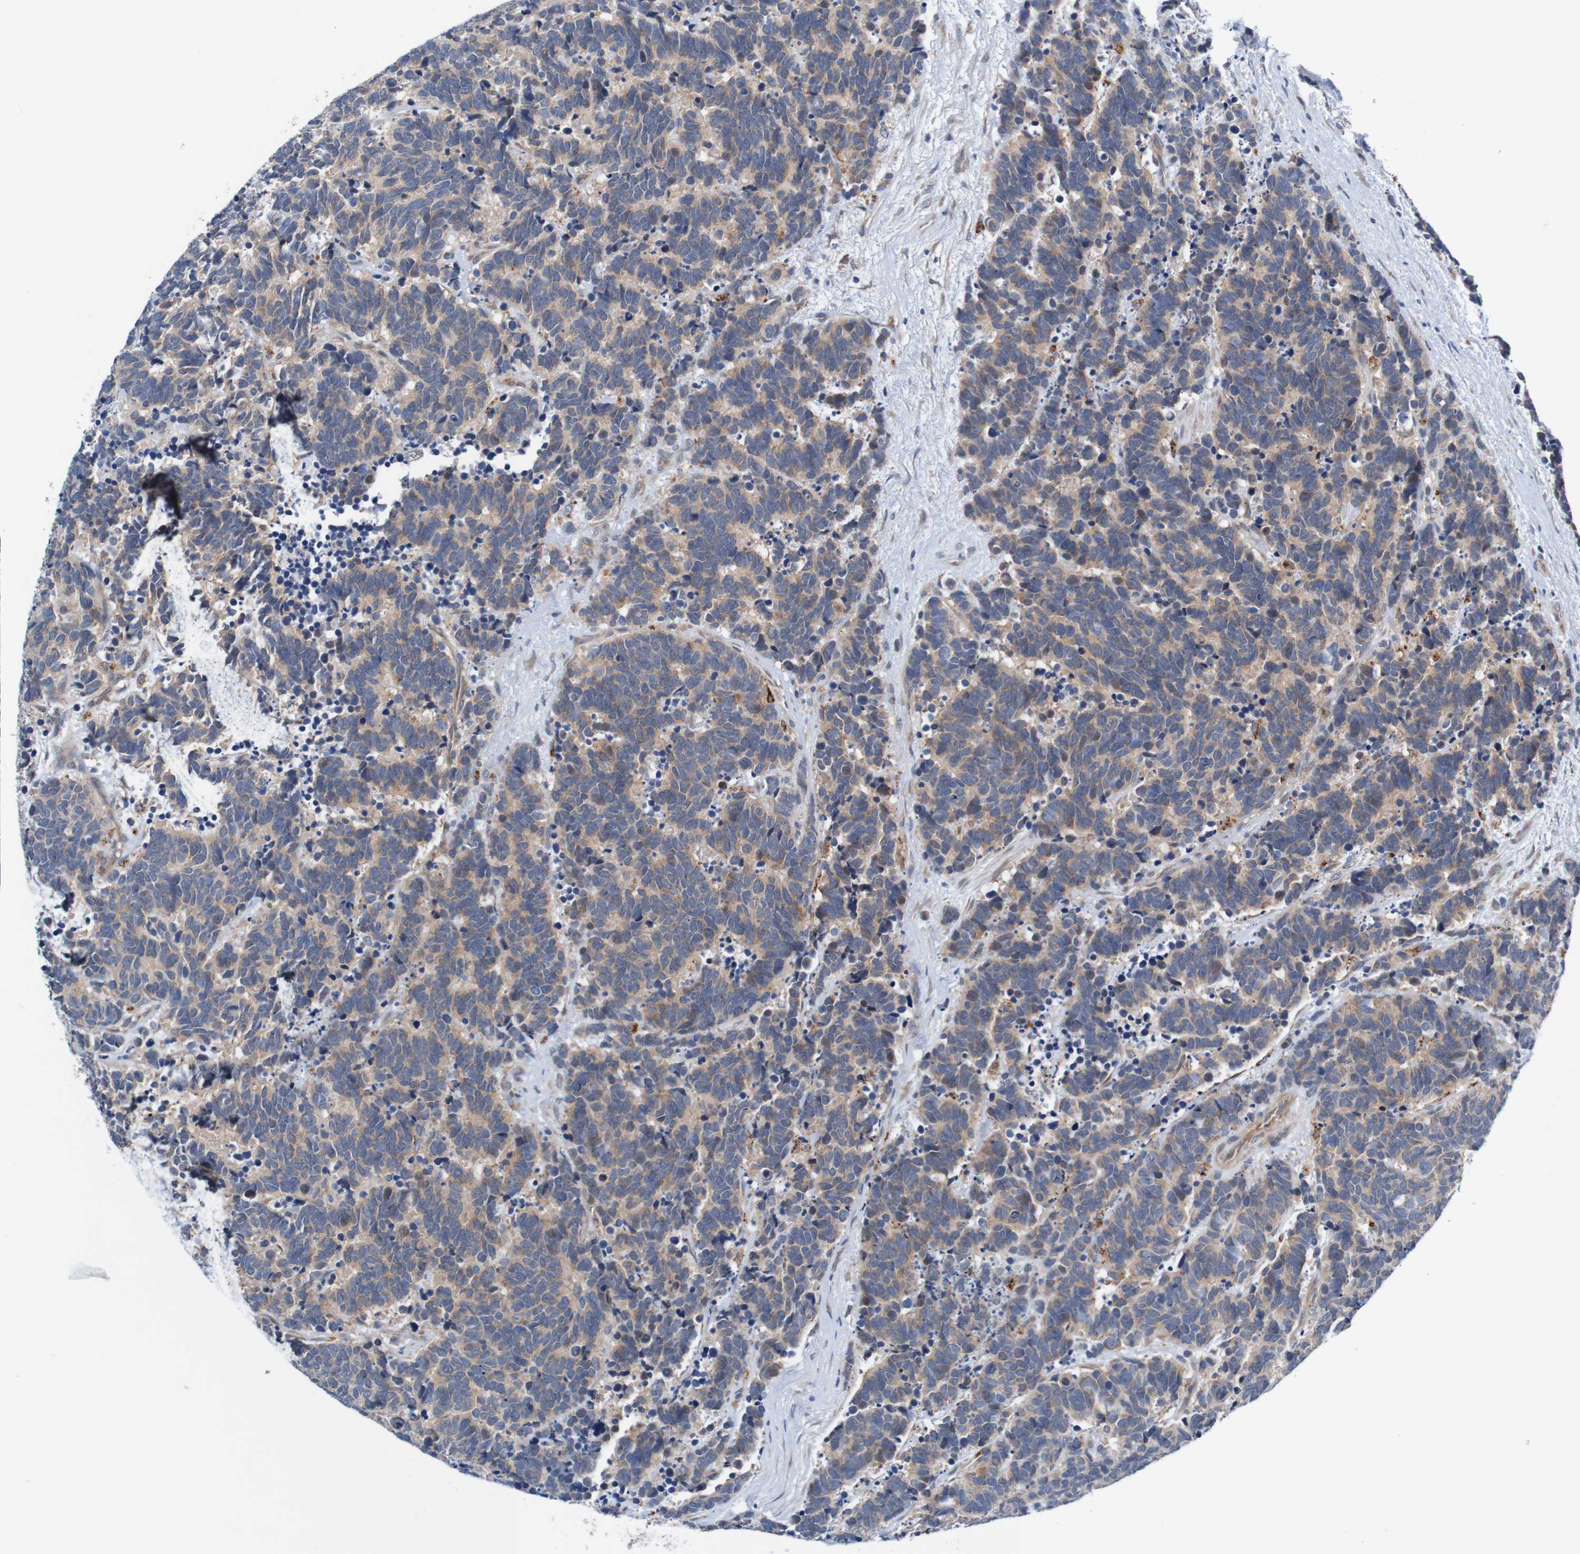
{"staining": {"intensity": "weak", "quantity": ">75%", "location": "cytoplasmic/membranous"}, "tissue": "carcinoid", "cell_type": "Tumor cells", "image_type": "cancer", "snomed": [{"axis": "morphology", "description": "Carcinoma, NOS"}, {"axis": "morphology", "description": "Carcinoid, malignant, NOS"}, {"axis": "topography", "description": "Urinary bladder"}], "caption": "A low amount of weak cytoplasmic/membranous staining is seen in about >75% of tumor cells in carcinoid tissue.", "gene": "CPED1", "patient": {"sex": "male", "age": 57}}